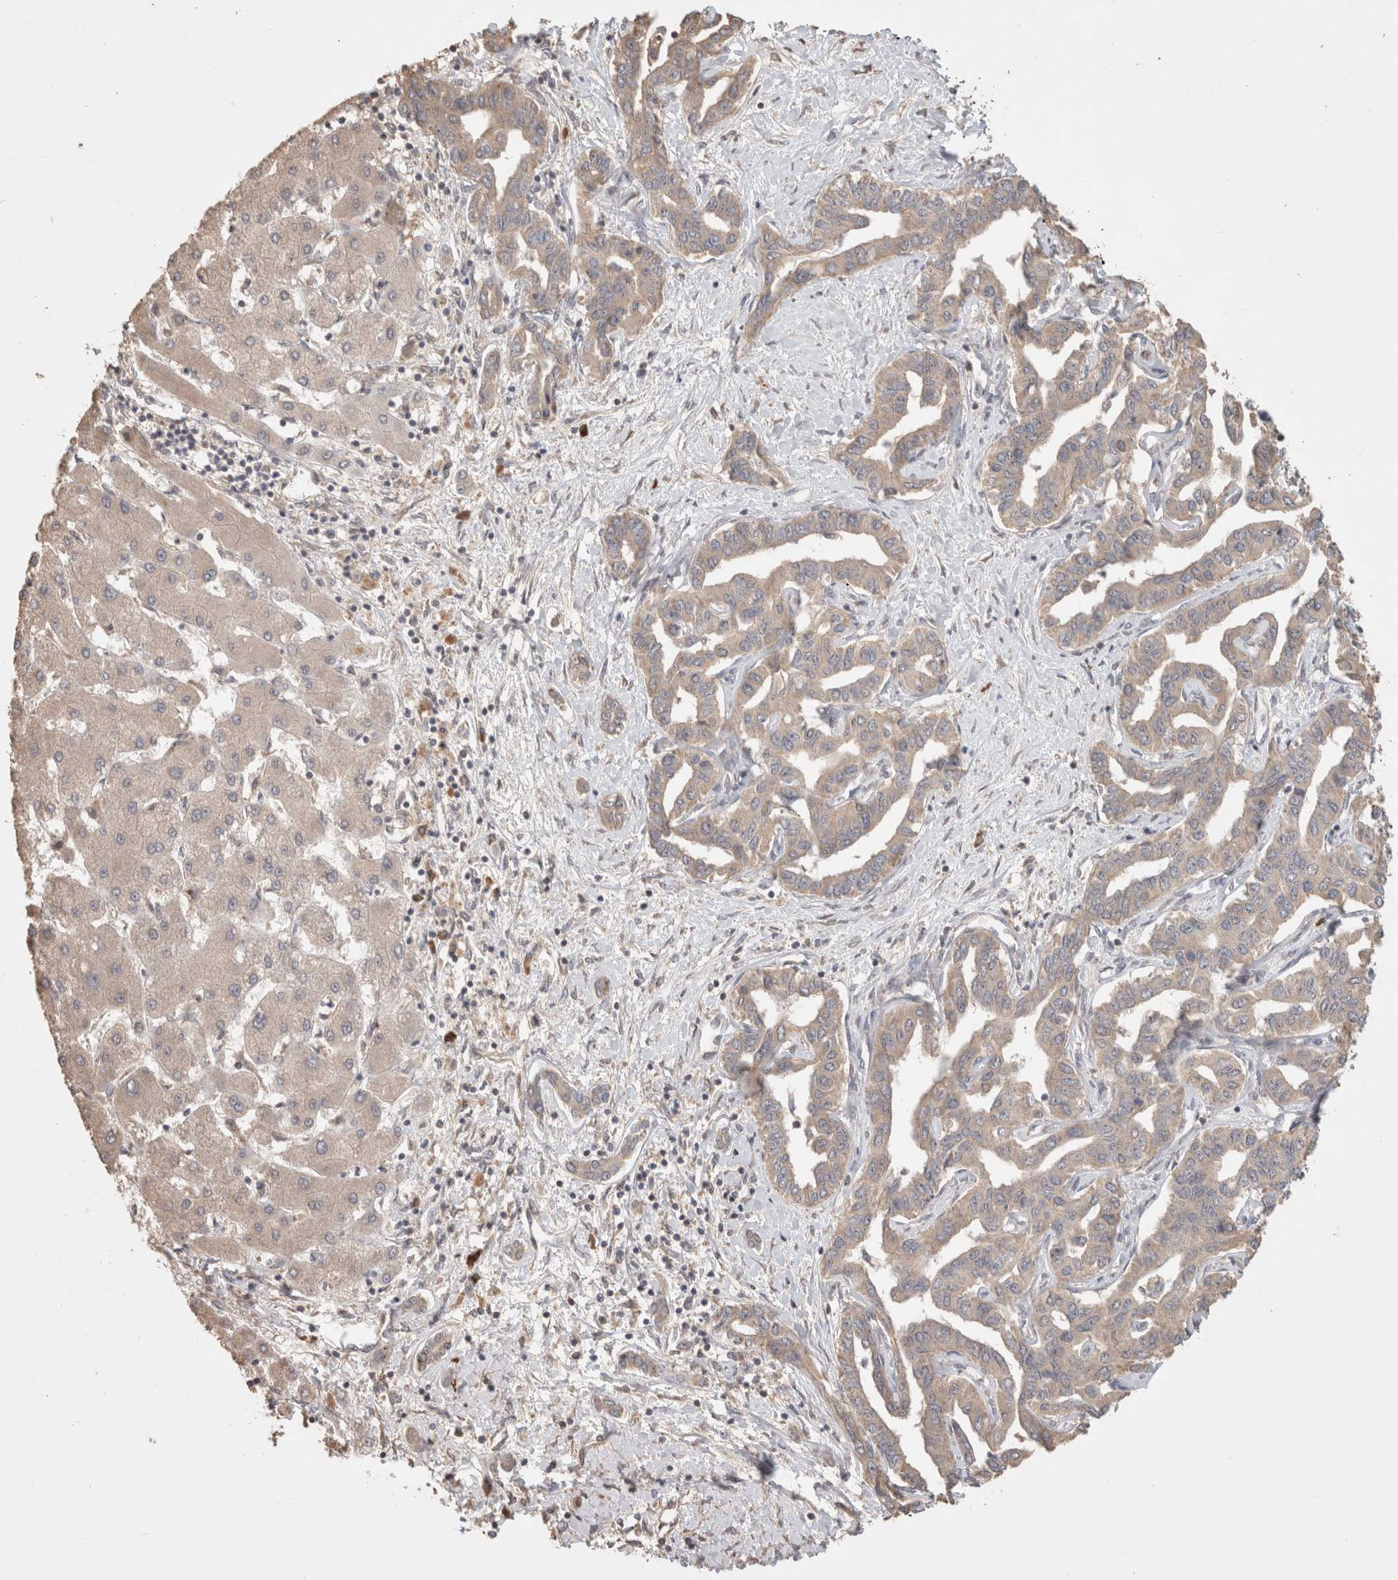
{"staining": {"intensity": "weak", "quantity": ">75%", "location": "cytoplasmic/membranous"}, "tissue": "liver cancer", "cell_type": "Tumor cells", "image_type": "cancer", "snomed": [{"axis": "morphology", "description": "Cholangiocarcinoma"}, {"axis": "topography", "description": "Liver"}], "caption": "This is a histology image of immunohistochemistry (IHC) staining of cholangiocarcinoma (liver), which shows weak expression in the cytoplasmic/membranous of tumor cells.", "gene": "HROB", "patient": {"sex": "male", "age": 59}}